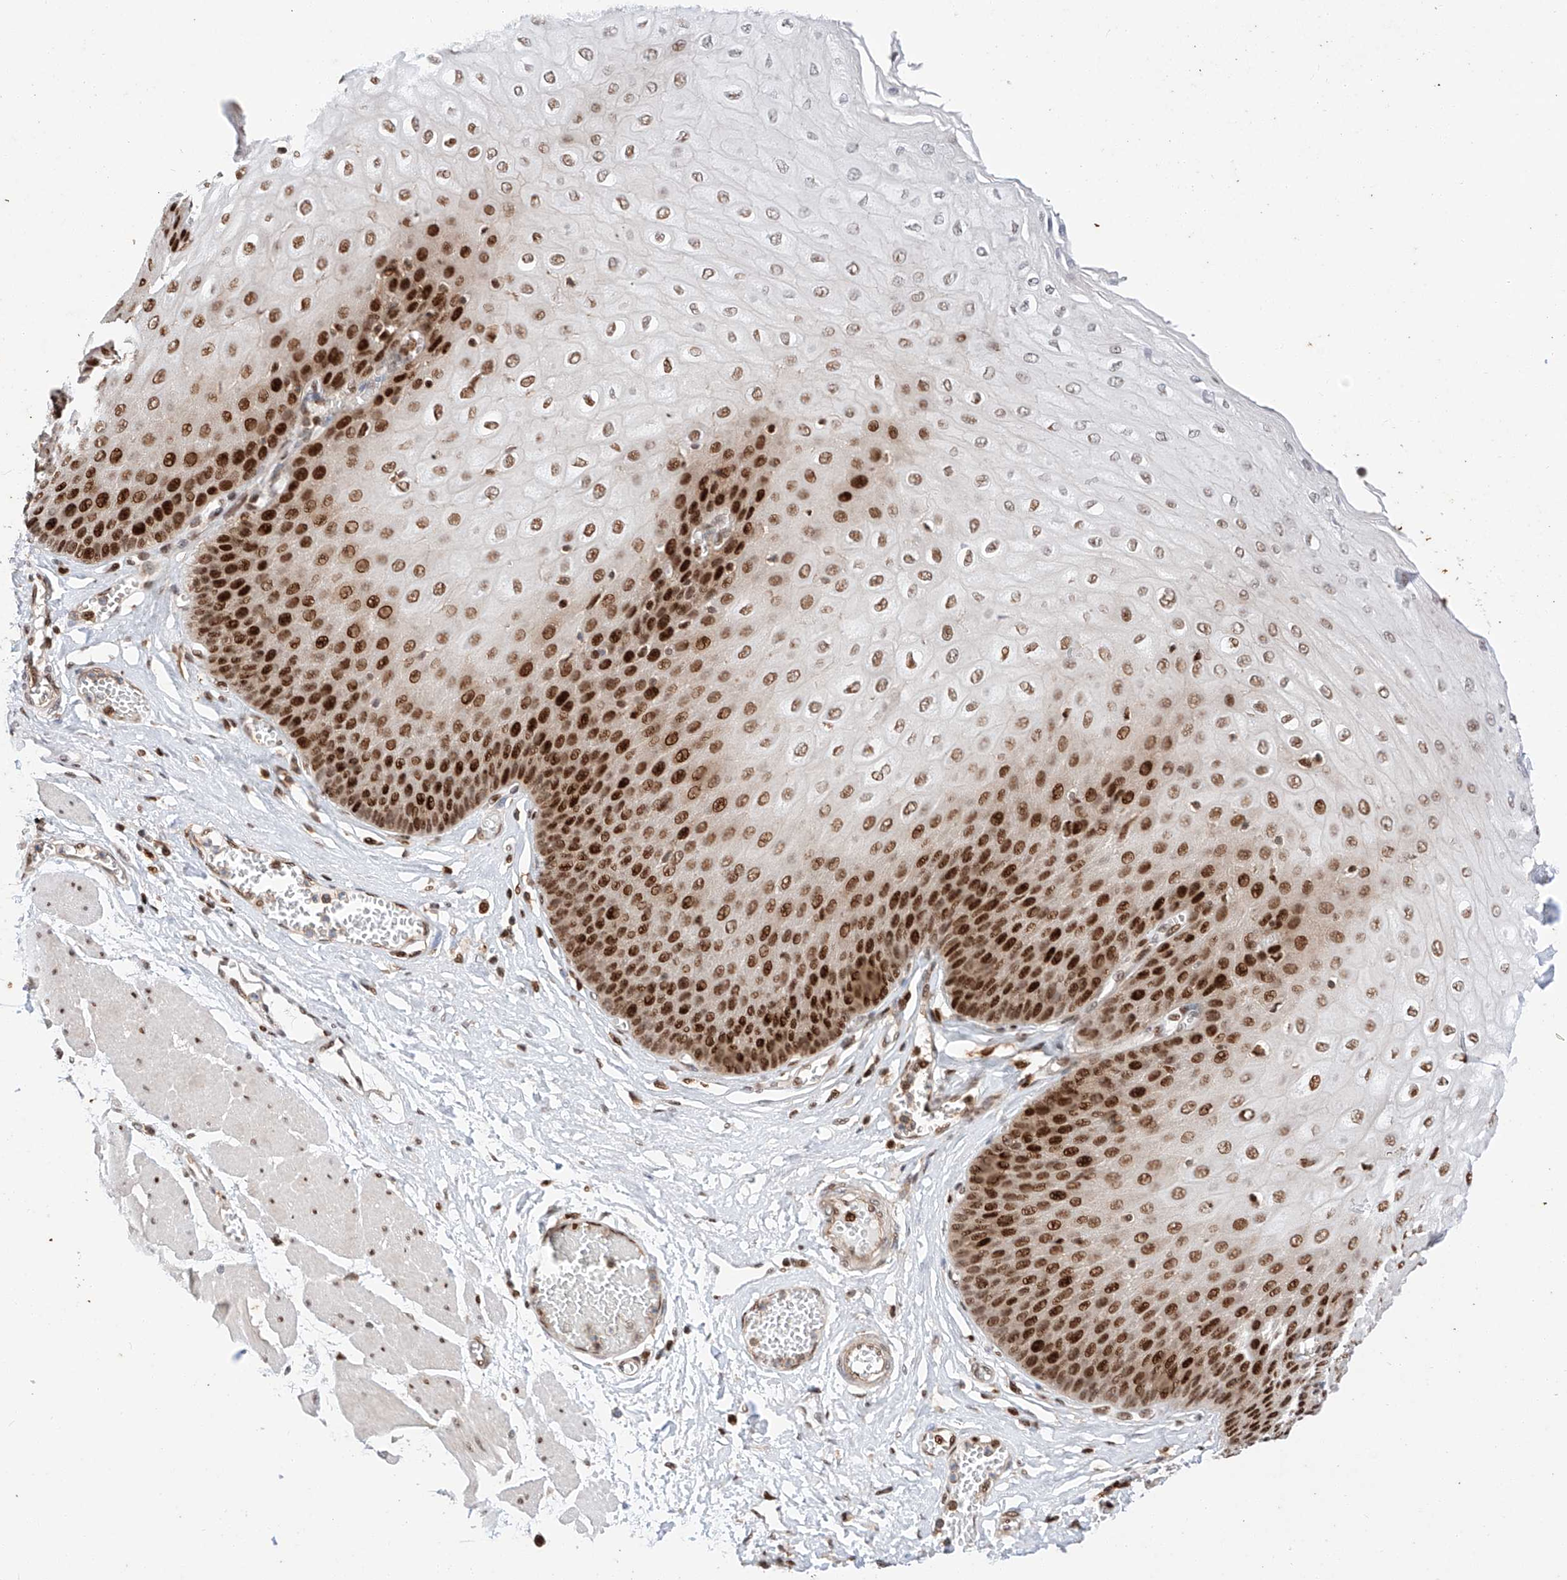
{"staining": {"intensity": "strong", "quantity": ">75%", "location": "nuclear"}, "tissue": "esophagus", "cell_type": "Squamous epithelial cells", "image_type": "normal", "snomed": [{"axis": "morphology", "description": "Normal tissue, NOS"}, {"axis": "topography", "description": "Esophagus"}], "caption": "High-power microscopy captured an immunohistochemistry (IHC) histopathology image of unremarkable esophagus, revealing strong nuclear expression in about >75% of squamous epithelial cells. (Brightfield microscopy of DAB IHC at high magnification).", "gene": "HDAC9", "patient": {"sex": "male", "age": 60}}